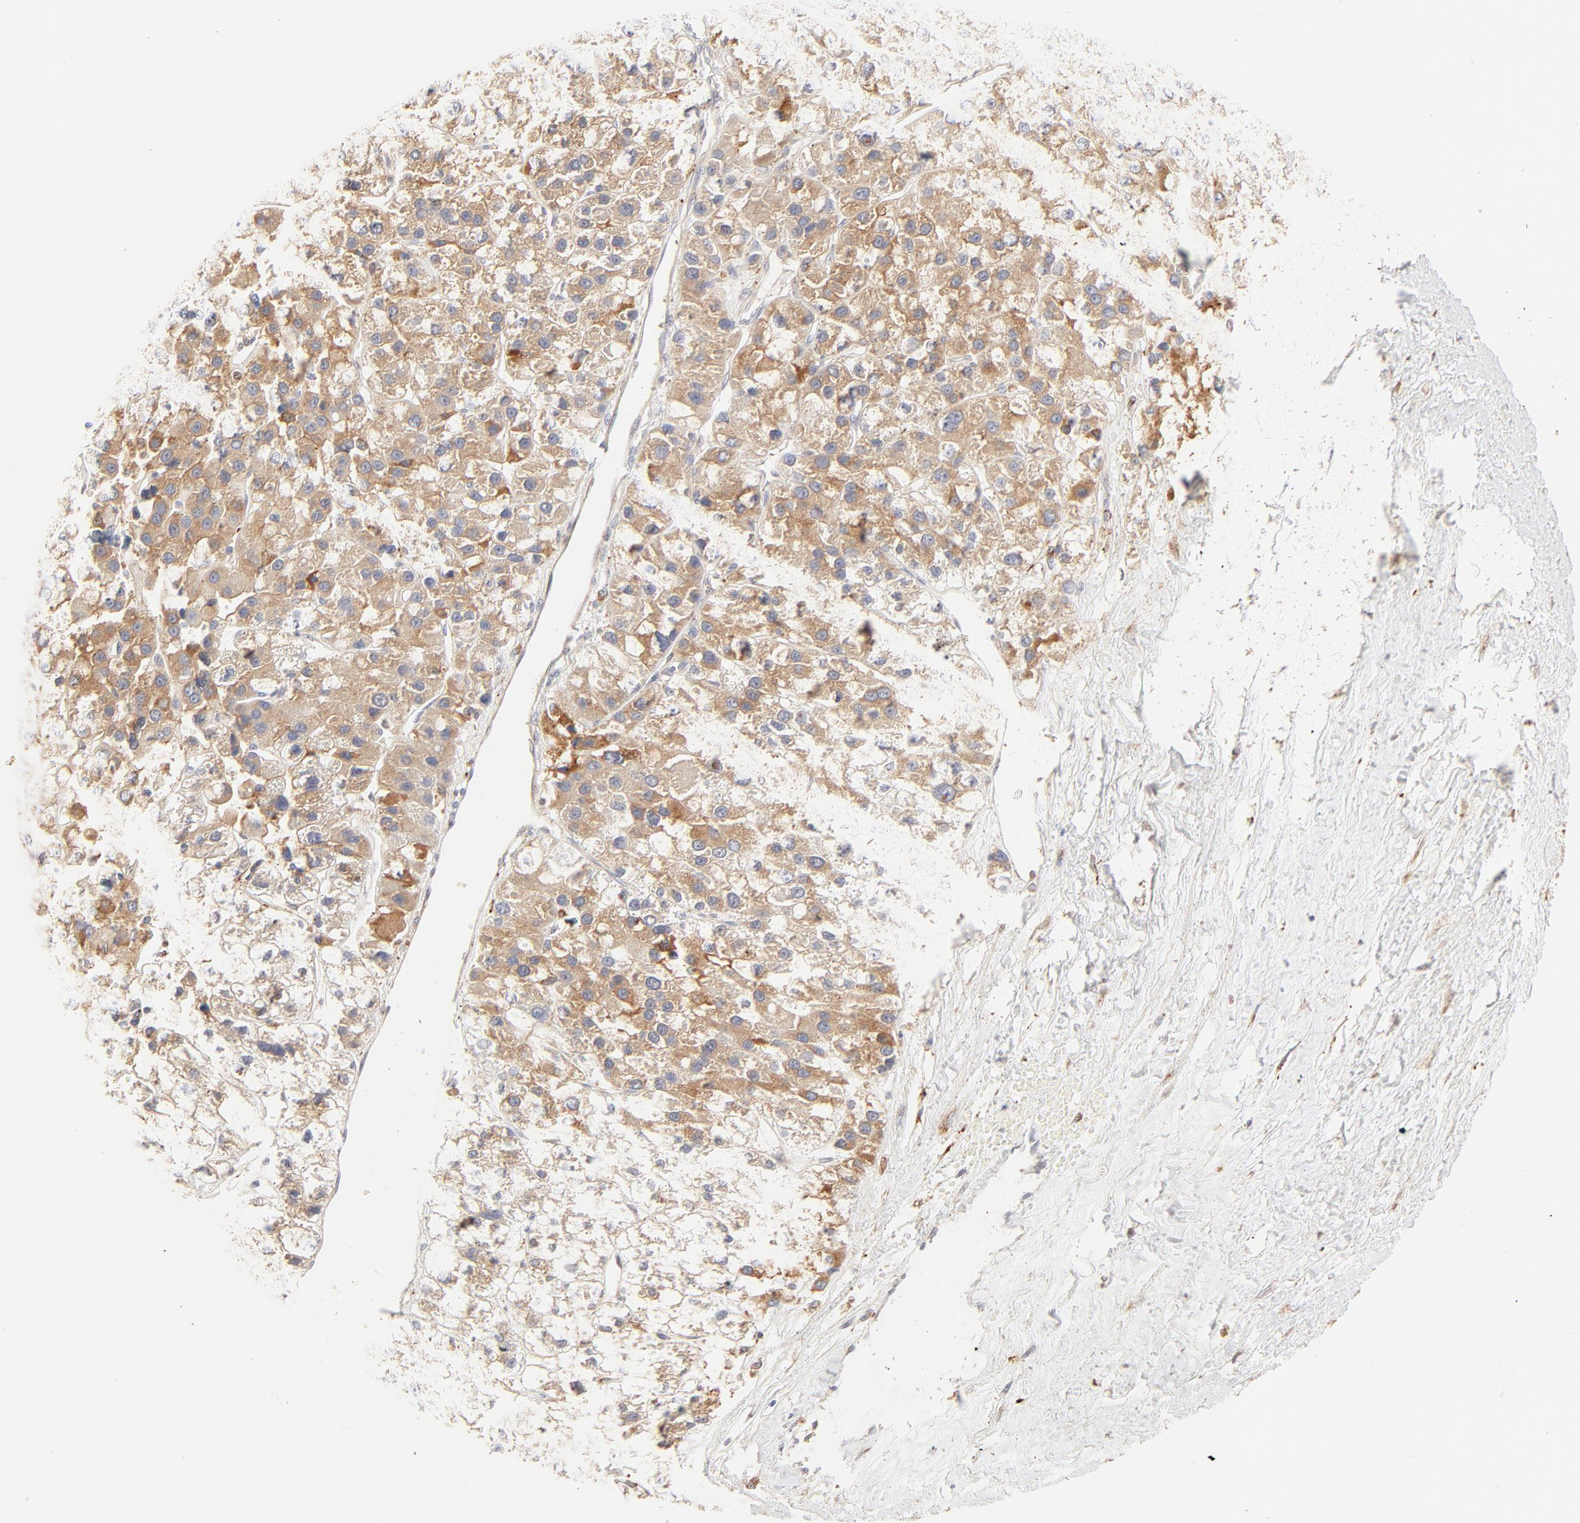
{"staining": {"intensity": "moderate", "quantity": ">75%", "location": "cytoplasmic/membranous"}, "tissue": "liver cancer", "cell_type": "Tumor cells", "image_type": "cancer", "snomed": [{"axis": "morphology", "description": "Carcinoma, Hepatocellular, NOS"}, {"axis": "topography", "description": "Liver"}], "caption": "About >75% of tumor cells in human hepatocellular carcinoma (liver) reveal moderate cytoplasmic/membranous protein expression as visualized by brown immunohistochemical staining.", "gene": "PARP12", "patient": {"sex": "female", "age": 85}}